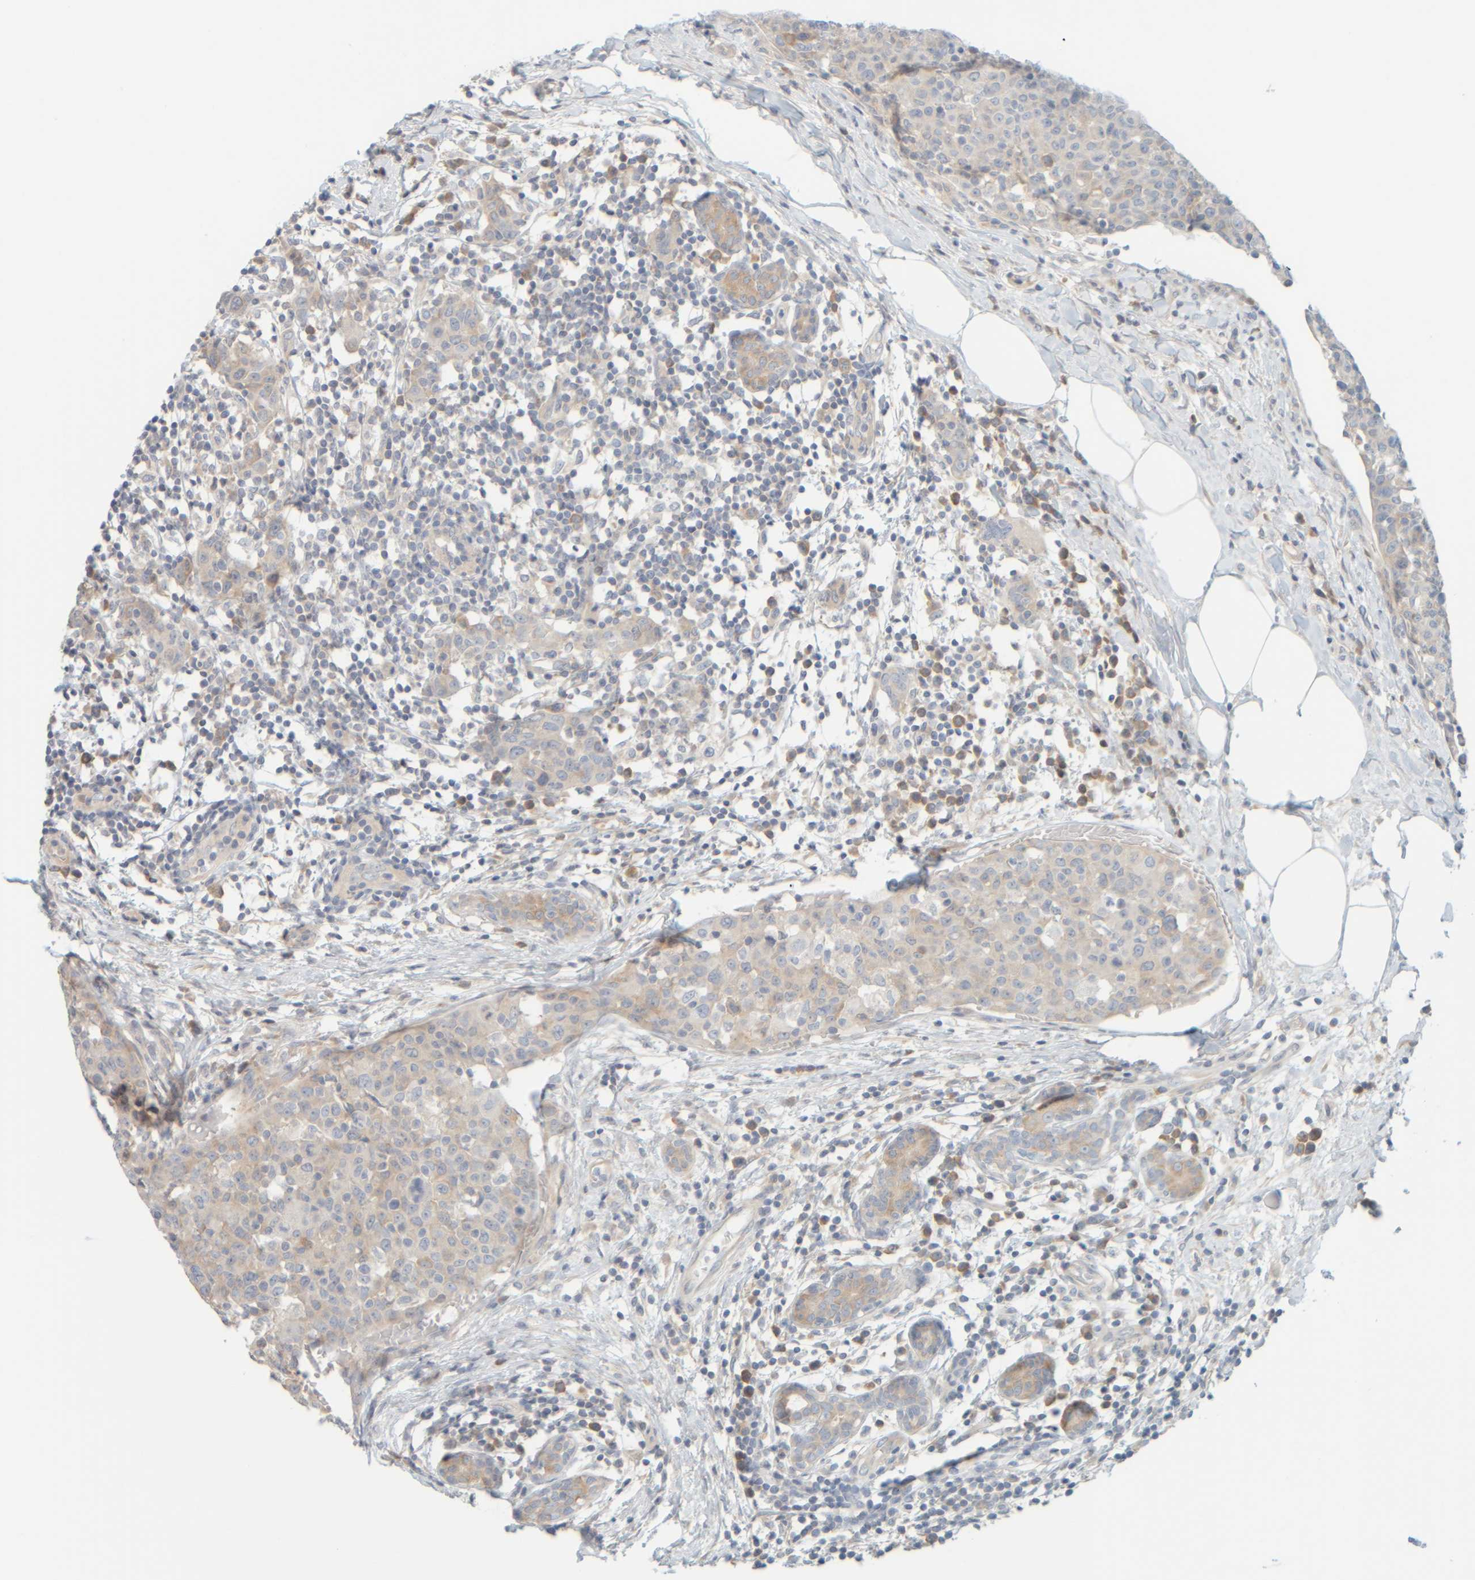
{"staining": {"intensity": "weak", "quantity": "<25%", "location": "cytoplasmic/membranous"}, "tissue": "breast cancer", "cell_type": "Tumor cells", "image_type": "cancer", "snomed": [{"axis": "morphology", "description": "Normal tissue, NOS"}, {"axis": "morphology", "description": "Duct carcinoma"}, {"axis": "topography", "description": "Breast"}], "caption": "This is an IHC micrograph of breast cancer (invasive ductal carcinoma). There is no staining in tumor cells.", "gene": "PTGES3L-AARSD1", "patient": {"sex": "female", "age": 37}}